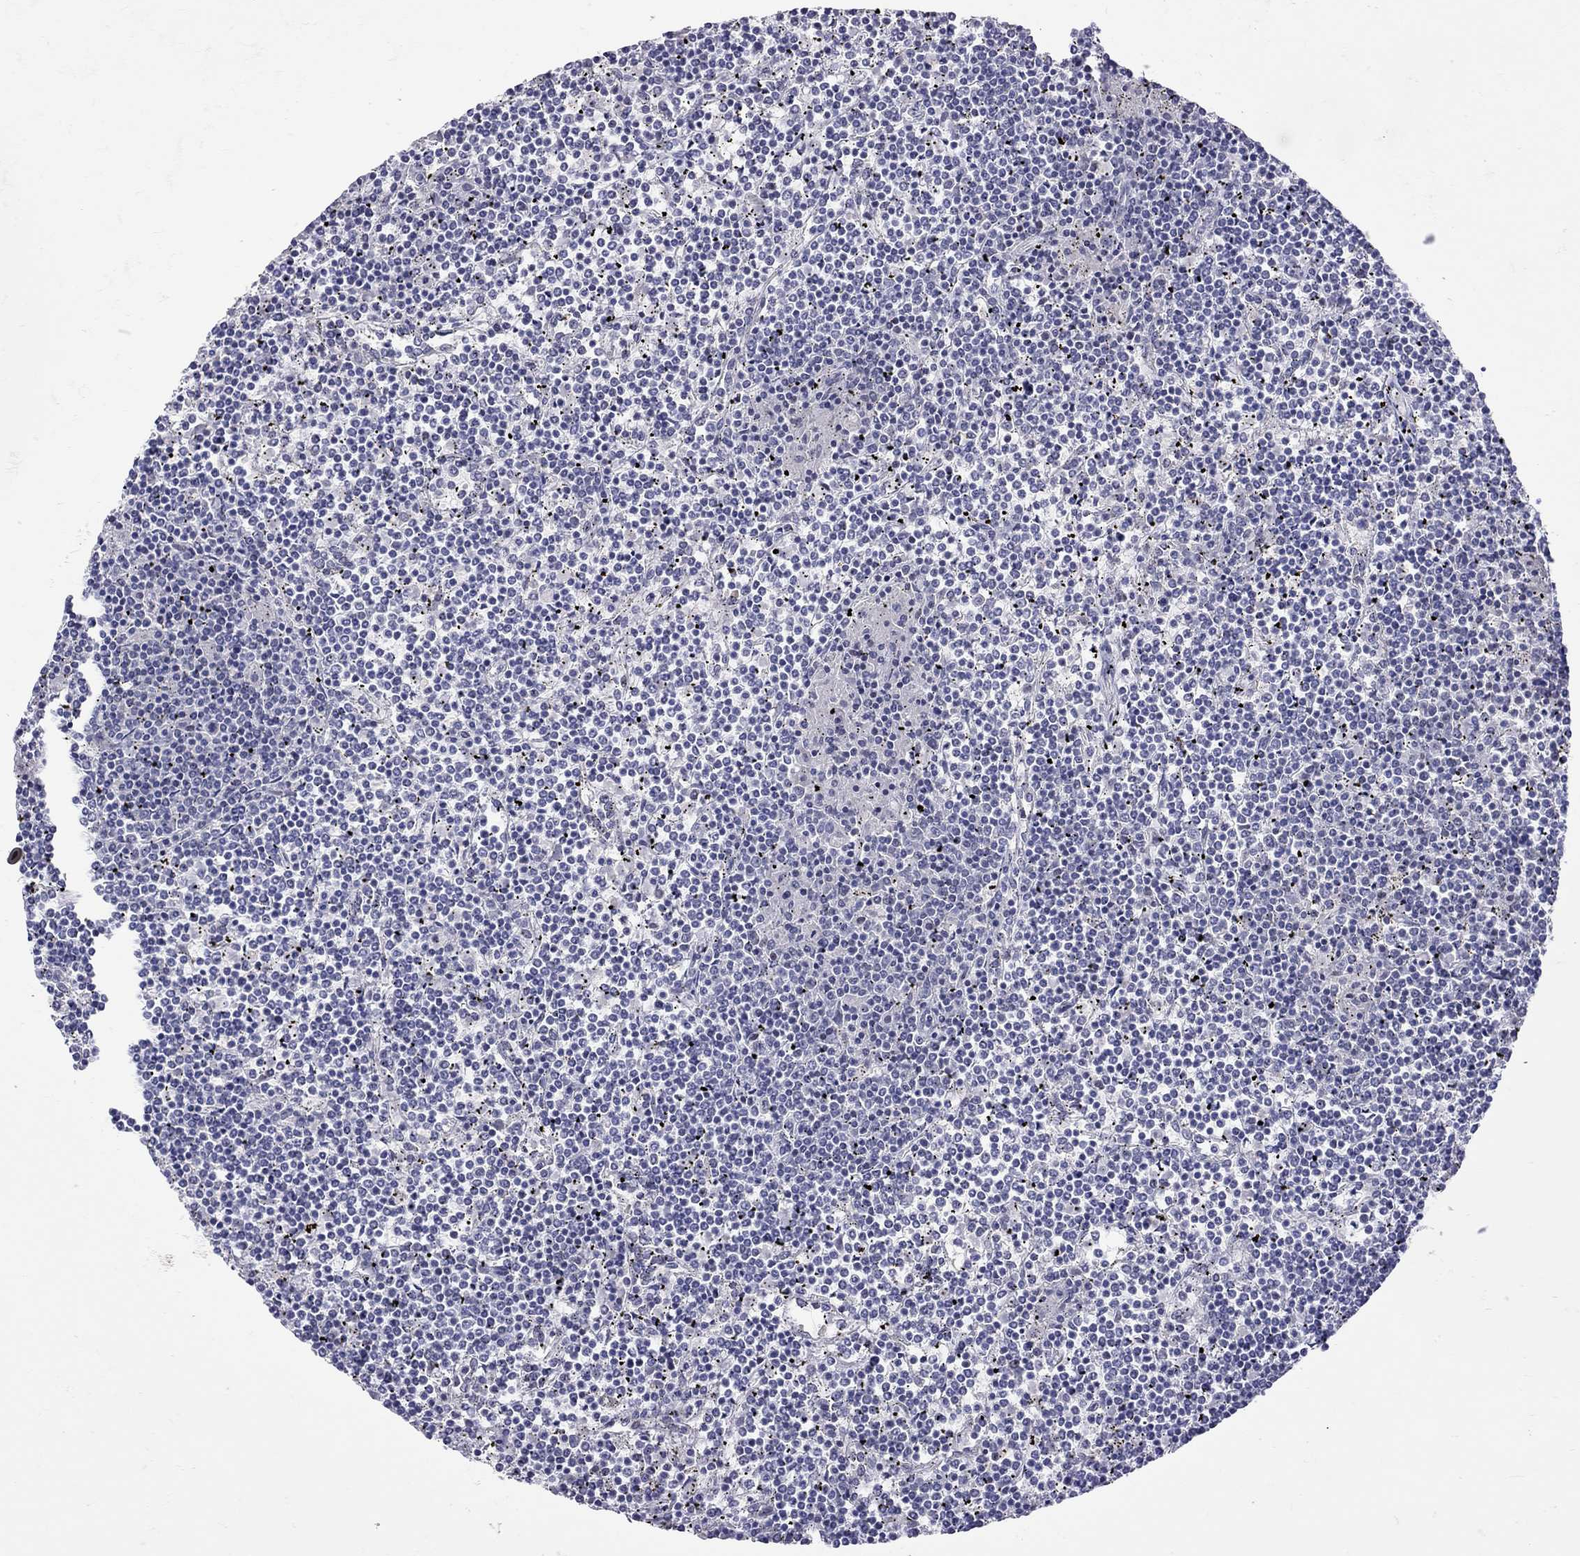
{"staining": {"intensity": "negative", "quantity": "none", "location": "none"}, "tissue": "lymphoma", "cell_type": "Tumor cells", "image_type": "cancer", "snomed": [{"axis": "morphology", "description": "Malignant lymphoma, non-Hodgkin's type, Low grade"}, {"axis": "topography", "description": "Spleen"}], "caption": "Human lymphoma stained for a protein using immunohistochemistry (IHC) exhibits no staining in tumor cells.", "gene": "JHY", "patient": {"sex": "female", "age": 19}}